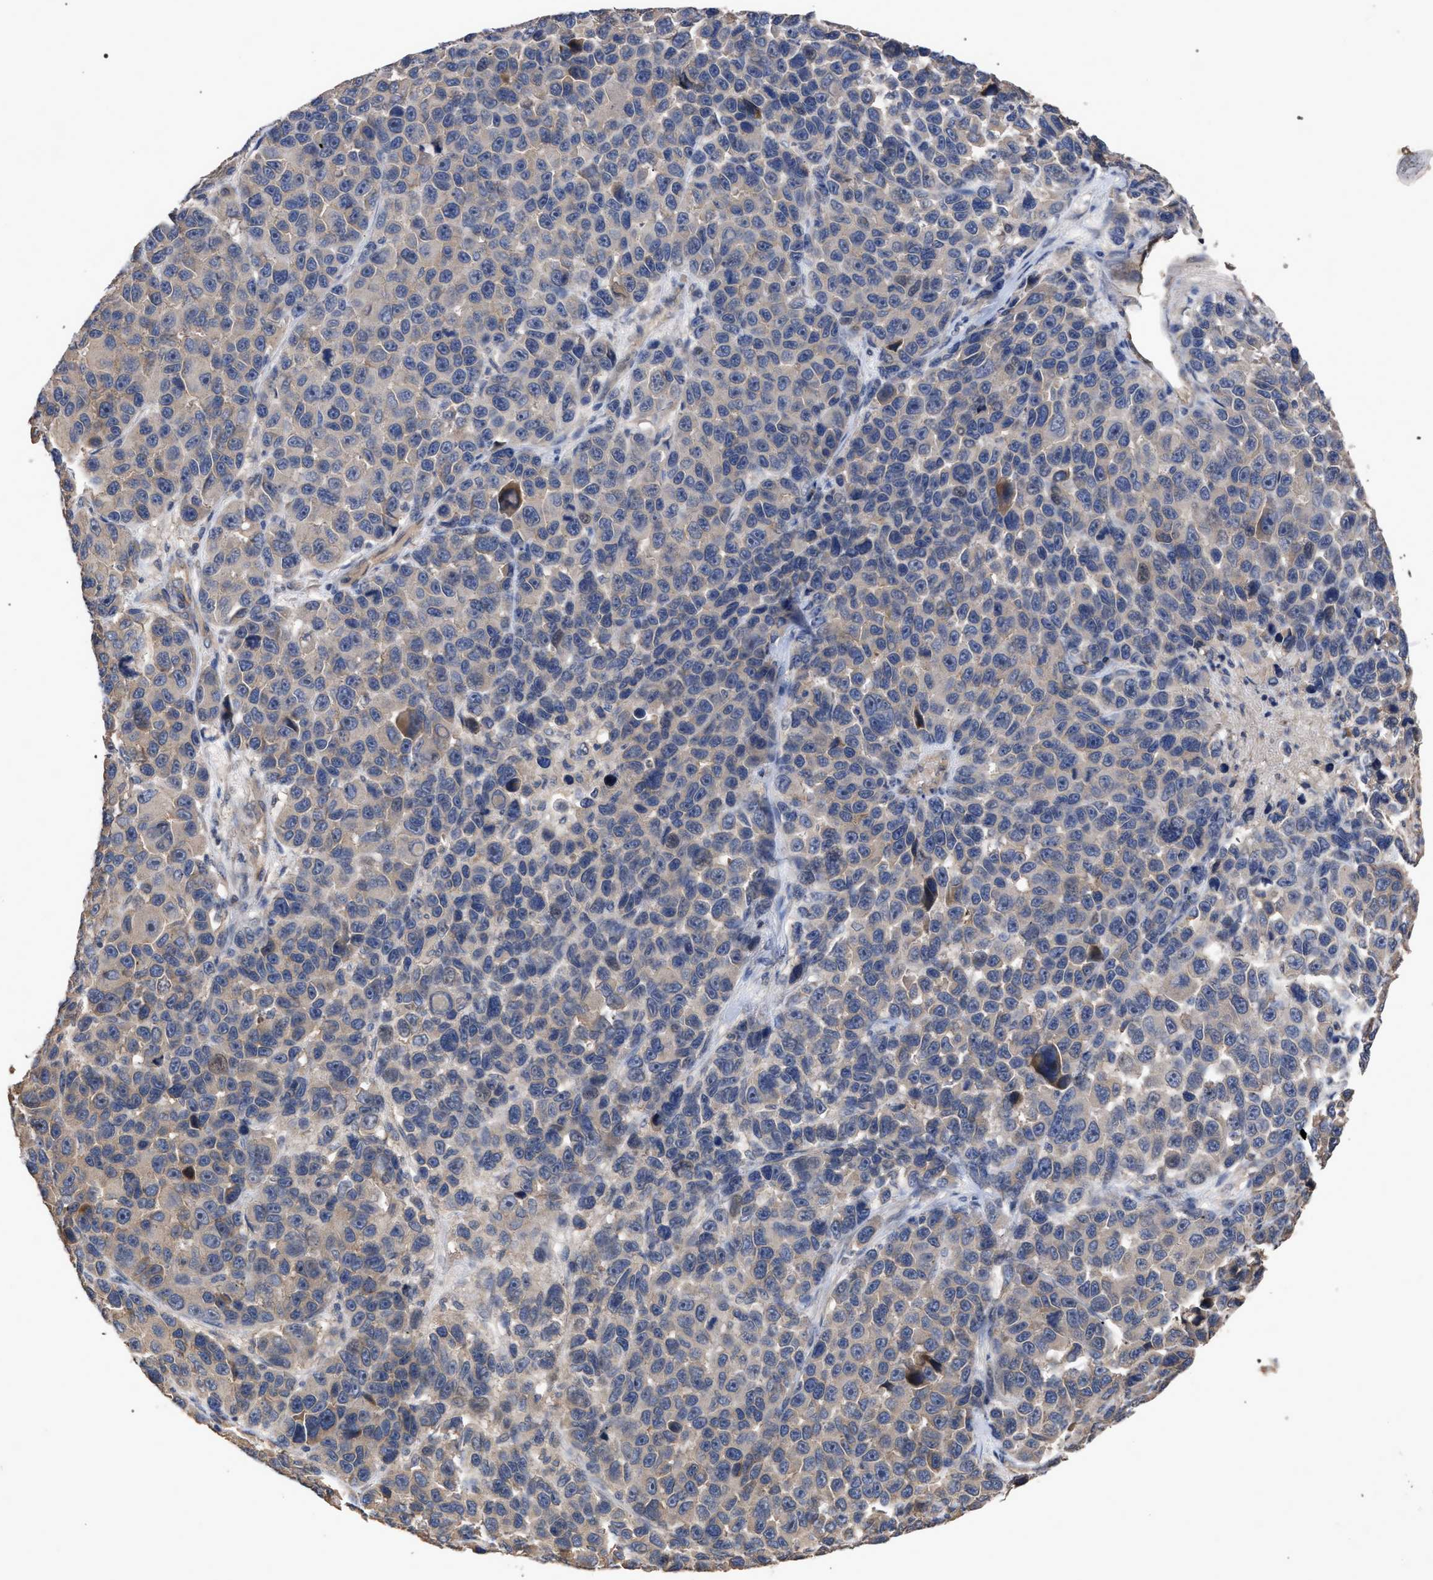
{"staining": {"intensity": "negative", "quantity": "none", "location": "none"}, "tissue": "melanoma", "cell_type": "Tumor cells", "image_type": "cancer", "snomed": [{"axis": "morphology", "description": "Malignant melanoma, NOS"}, {"axis": "topography", "description": "Skin"}], "caption": "Melanoma stained for a protein using IHC displays no positivity tumor cells.", "gene": "BTN2A1", "patient": {"sex": "male", "age": 53}}